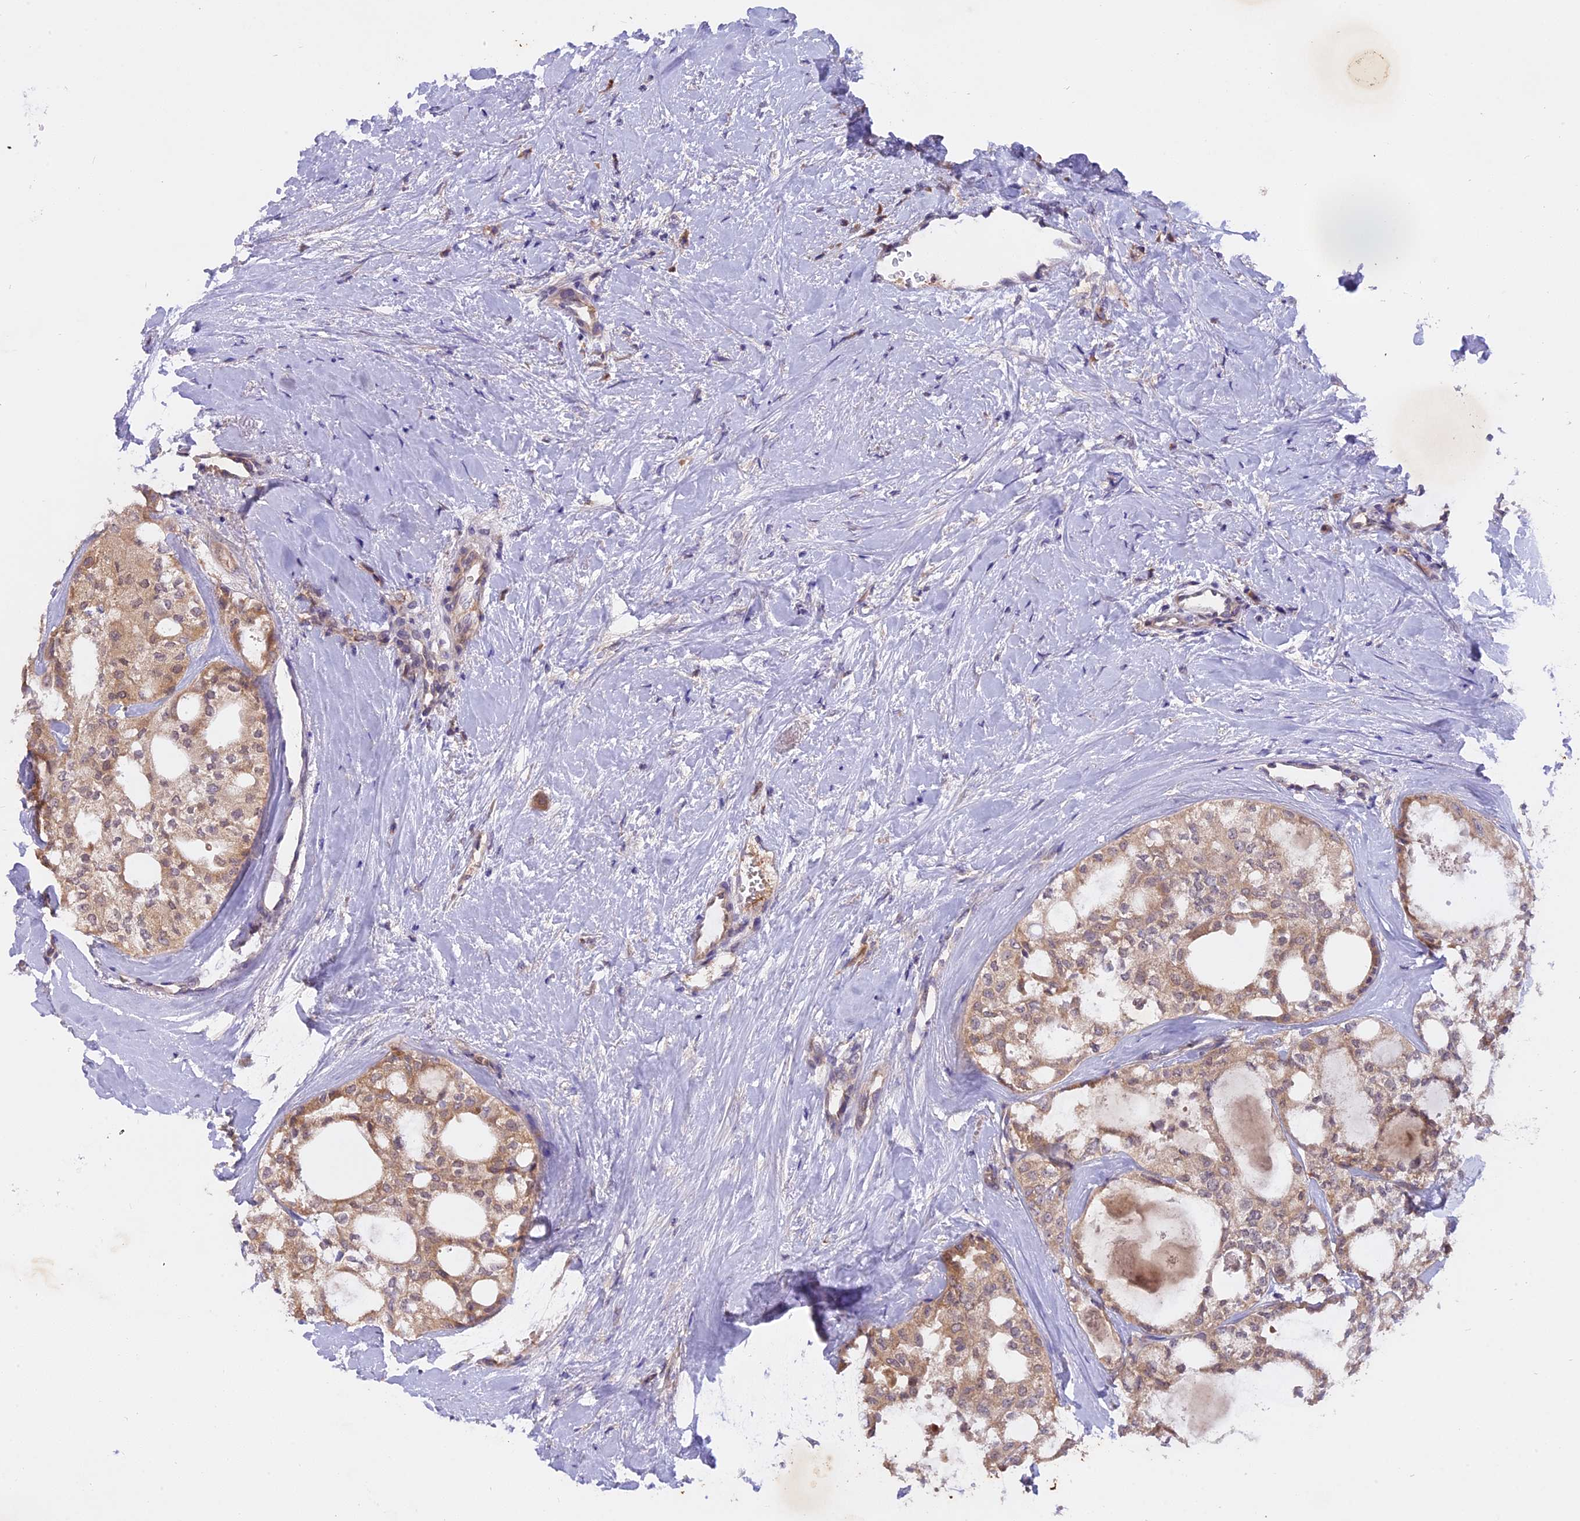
{"staining": {"intensity": "moderate", "quantity": ">75%", "location": "cytoplasmic/membranous"}, "tissue": "thyroid cancer", "cell_type": "Tumor cells", "image_type": "cancer", "snomed": [{"axis": "morphology", "description": "Follicular adenoma carcinoma, NOS"}, {"axis": "topography", "description": "Thyroid gland"}], "caption": "Moderate cytoplasmic/membranous positivity for a protein is present in approximately >75% of tumor cells of thyroid cancer using immunohistochemistry (IHC).", "gene": "MEMO1", "patient": {"sex": "male", "age": 75}}